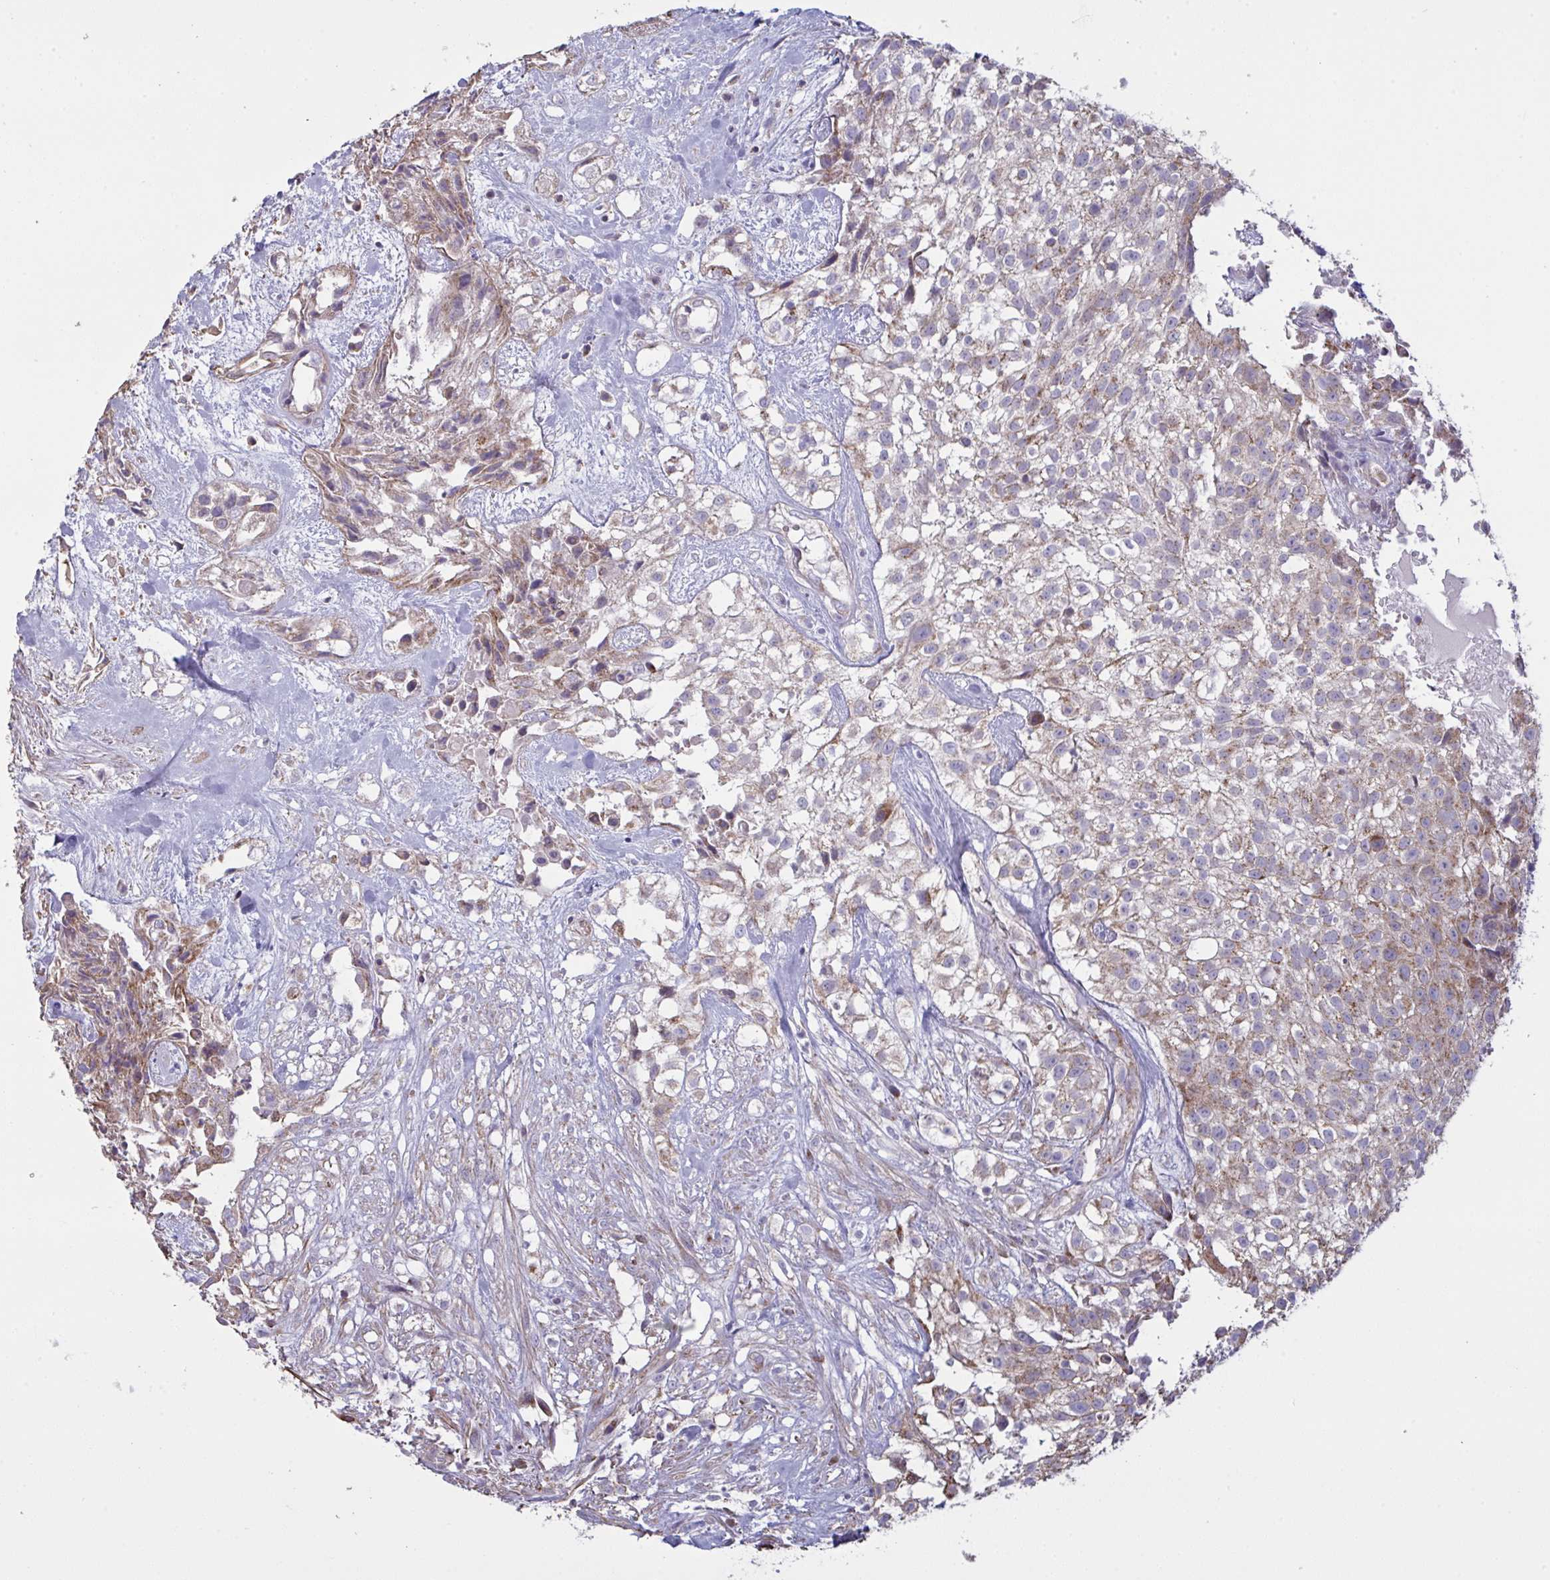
{"staining": {"intensity": "weak", "quantity": ">75%", "location": "cytoplasmic/membranous"}, "tissue": "urothelial cancer", "cell_type": "Tumor cells", "image_type": "cancer", "snomed": [{"axis": "morphology", "description": "Urothelial carcinoma, High grade"}, {"axis": "topography", "description": "Urinary bladder"}], "caption": "Protein expression analysis of human urothelial cancer reveals weak cytoplasmic/membranous staining in approximately >75% of tumor cells. Nuclei are stained in blue.", "gene": "MICOS10", "patient": {"sex": "male", "age": 56}}